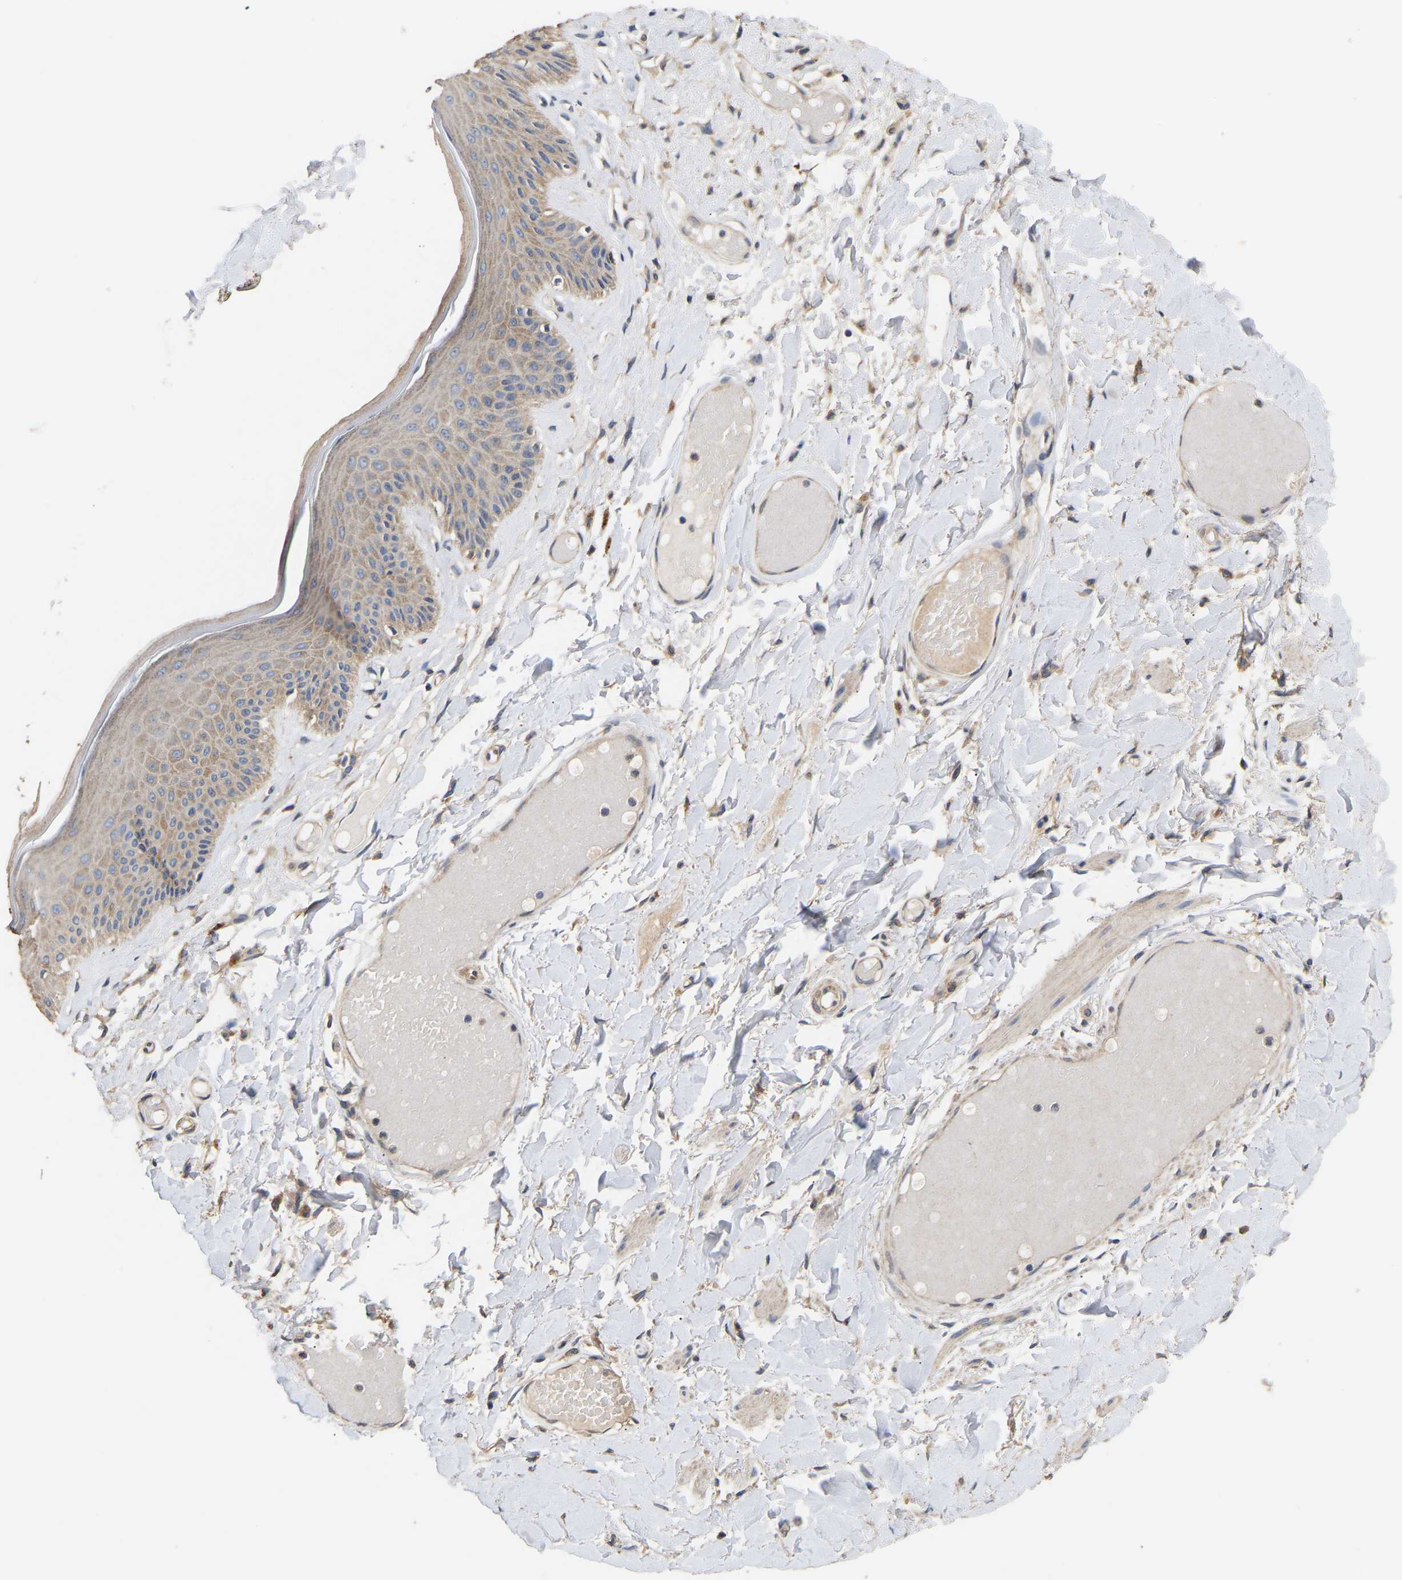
{"staining": {"intensity": "weak", "quantity": ">75%", "location": "cytoplasmic/membranous"}, "tissue": "skin", "cell_type": "Epidermal cells", "image_type": "normal", "snomed": [{"axis": "morphology", "description": "Normal tissue, NOS"}, {"axis": "topography", "description": "Vulva"}], "caption": "Protein staining shows weak cytoplasmic/membranous positivity in about >75% of epidermal cells in benign skin. (DAB (3,3'-diaminobenzidine) IHC, brown staining for protein, blue staining for nuclei).", "gene": "AIMP2", "patient": {"sex": "female", "age": 73}}